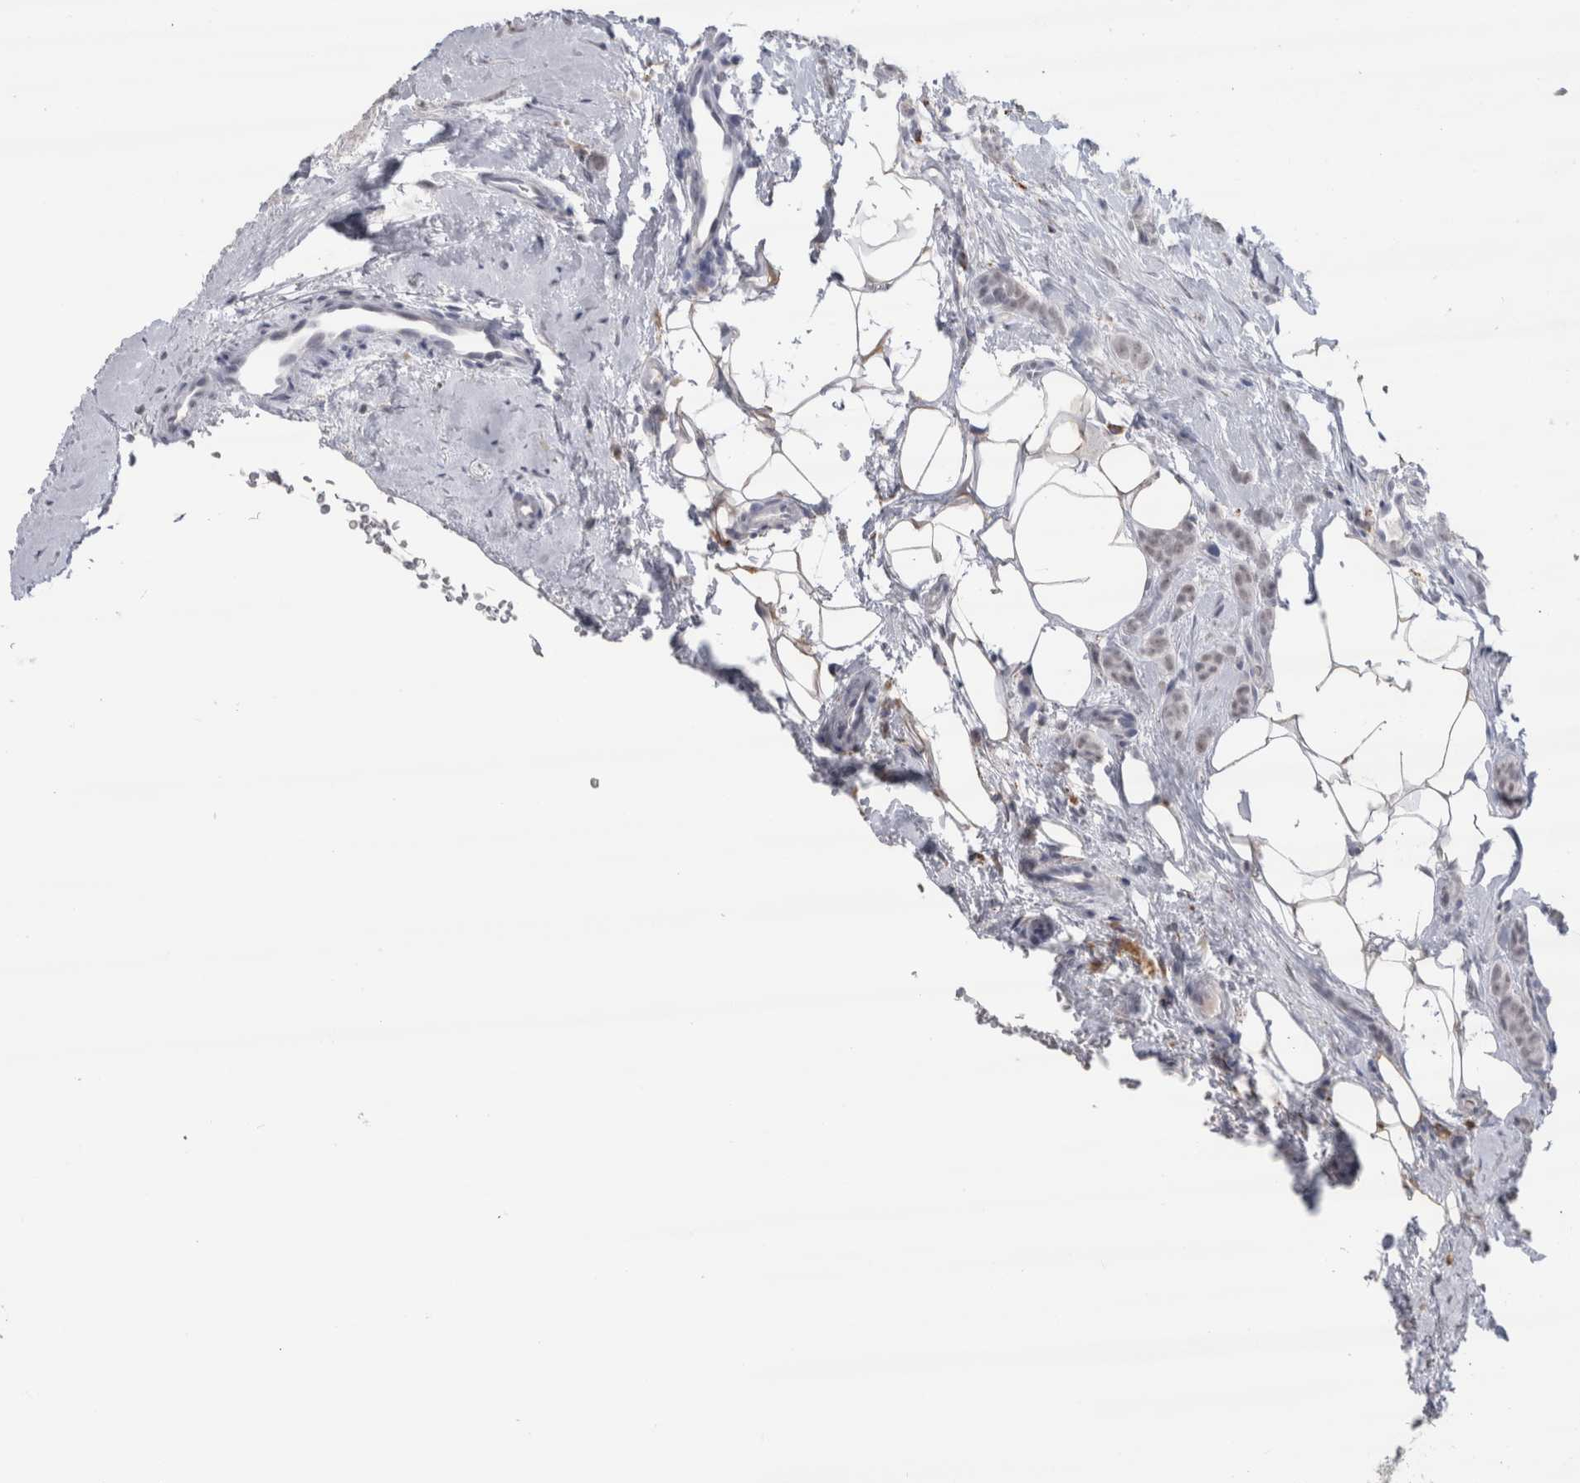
{"staining": {"intensity": "weak", "quantity": ">75%", "location": "nuclear"}, "tissue": "breast cancer", "cell_type": "Tumor cells", "image_type": "cancer", "snomed": [{"axis": "morphology", "description": "Lobular carcinoma"}, {"axis": "topography", "description": "Skin"}, {"axis": "topography", "description": "Breast"}], "caption": "Lobular carcinoma (breast) tissue displays weak nuclear positivity in approximately >75% of tumor cells, visualized by immunohistochemistry.", "gene": "CDH17", "patient": {"sex": "female", "age": 46}}